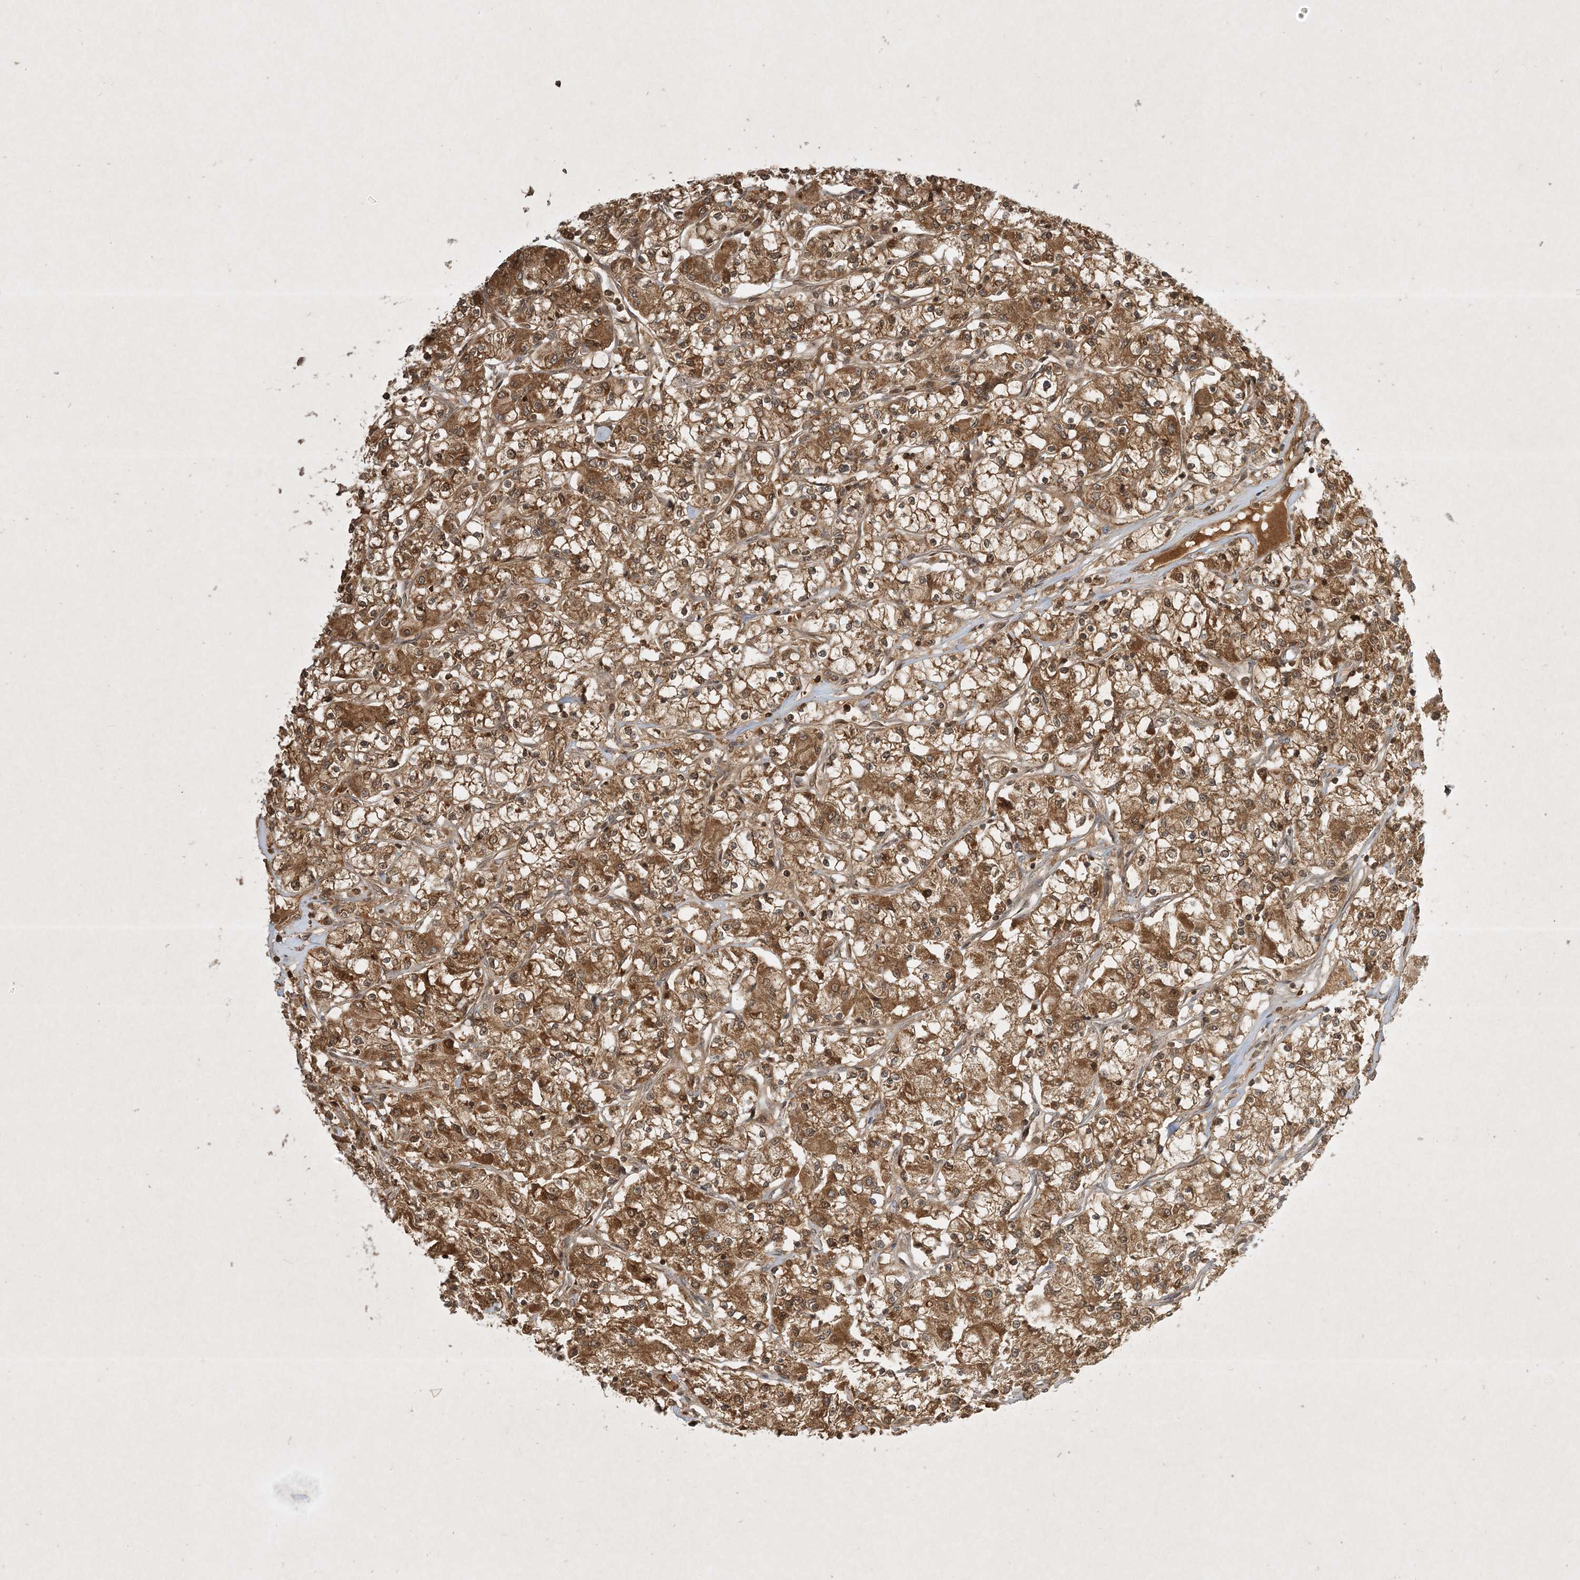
{"staining": {"intensity": "moderate", "quantity": ">75%", "location": "cytoplasmic/membranous,nuclear"}, "tissue": "renal cancer", "cell_type": "Tumor cells", "image_type": "cancer", "snomed": [{"axis": "morphology", "description": "Adenocarcinoma, NOS"}, {"axis": "topography", "description": "Kidney"}], "caption": "Moderate cytoplasmic/membranous and nuclear expression for a protein is present in about >75% of tumor cells of renal cancer (adenocarcinoma) using immunohistochemistry (IHC).", "gene": "PLTP", "patient": {"sex": "female", "age": 59}}